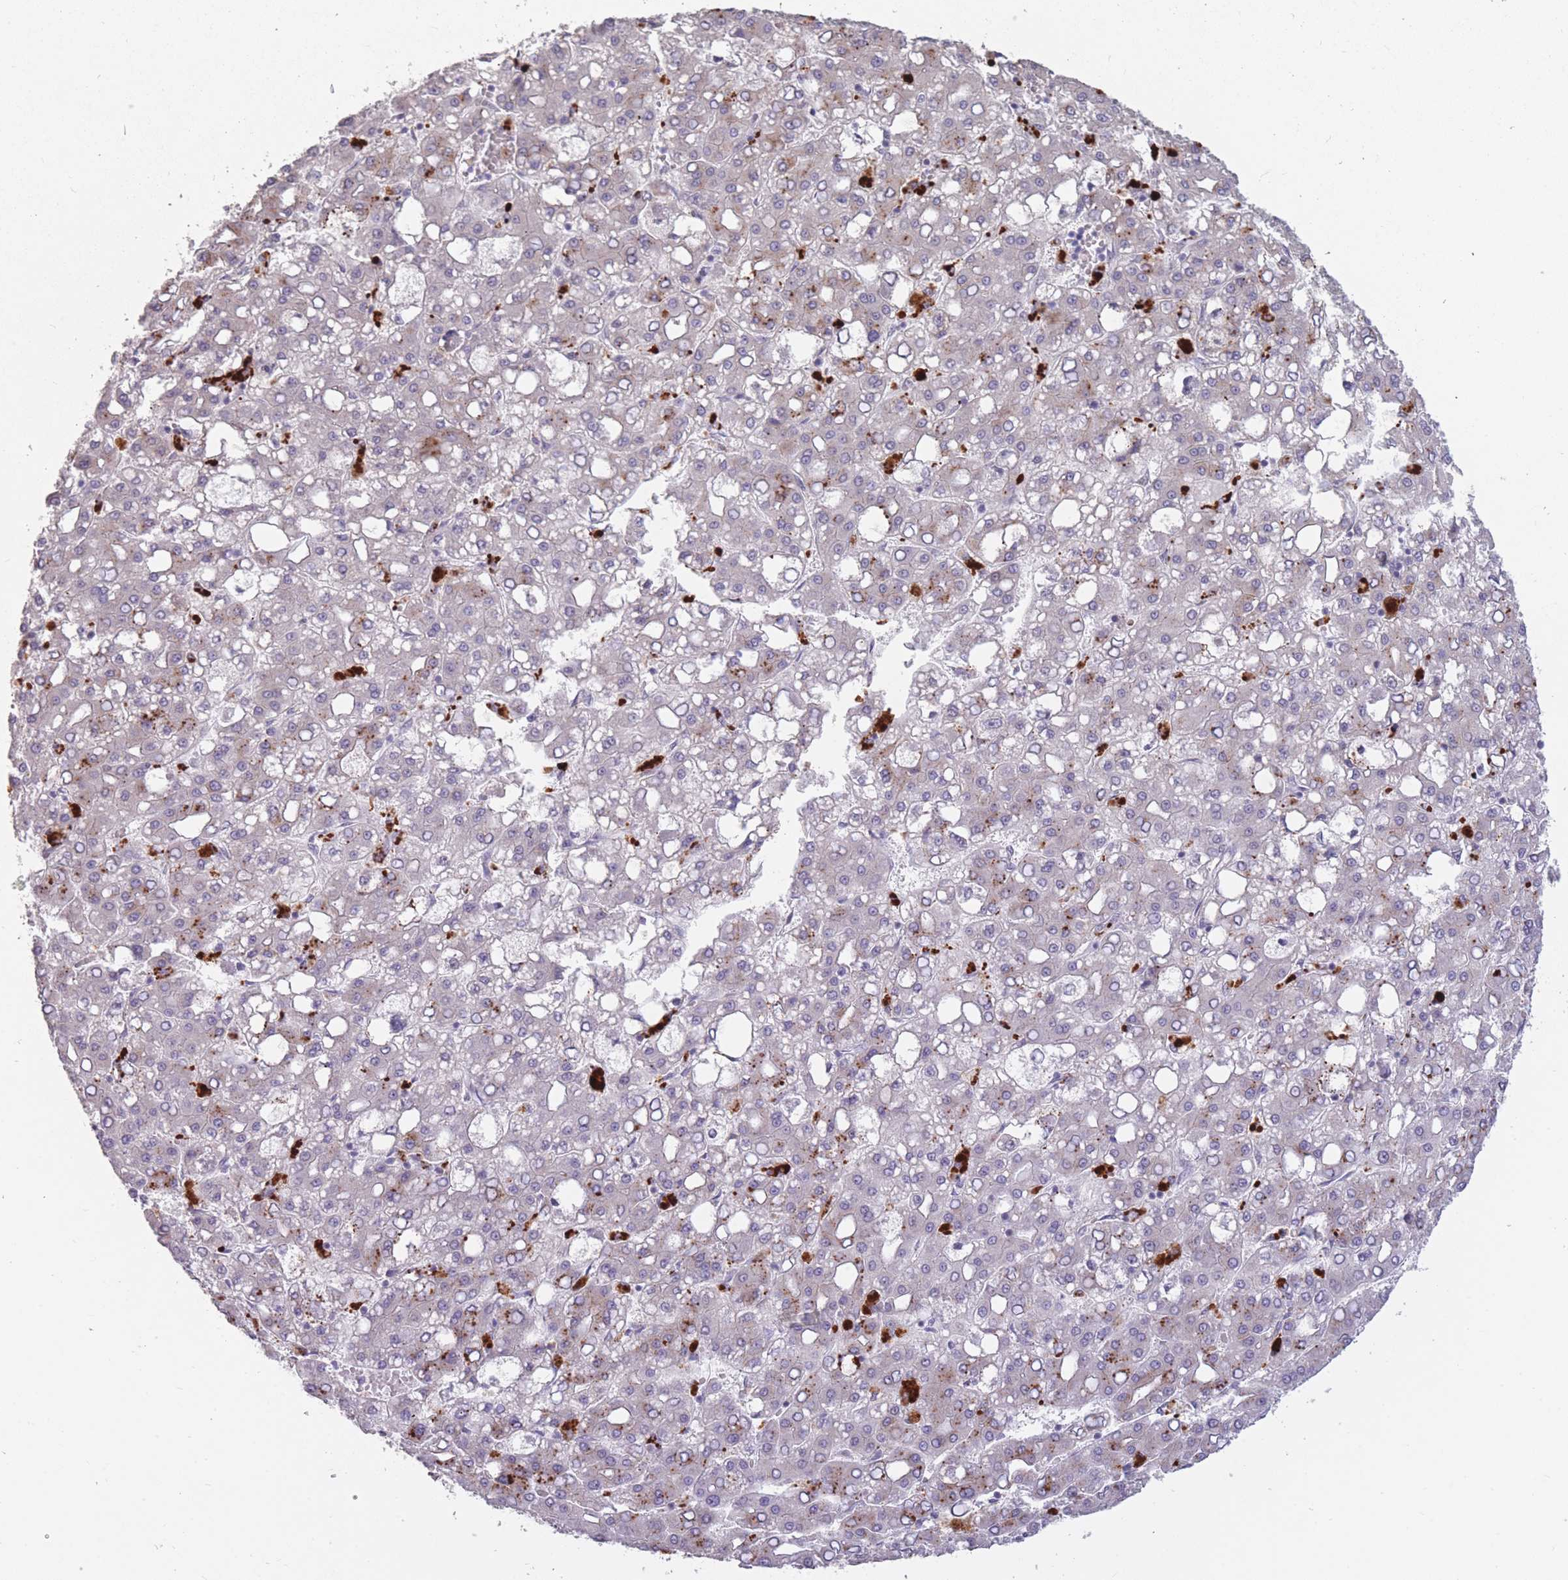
{"staining": {"intensity": "negative", "quantity": "none", "location": "none"}, "tissue": "liver cancer", "cell_type": "Tumor cells", "image_type": "cancer", "snomed": [{"axis": "morphology", "description": "Carcinoma, Hepatocellular, NOS"}, {"axis": "topography", "description": "Liver"}], "caption": "IHC histopathology image of human liver hepatocellular carcinoma stained for a protein (brown), which exhibits no staining in tumor cells. Nuclei are stained in blue.", "gene": "HNRNPUL1", "patient": {"sex": "male", "age": 65}}